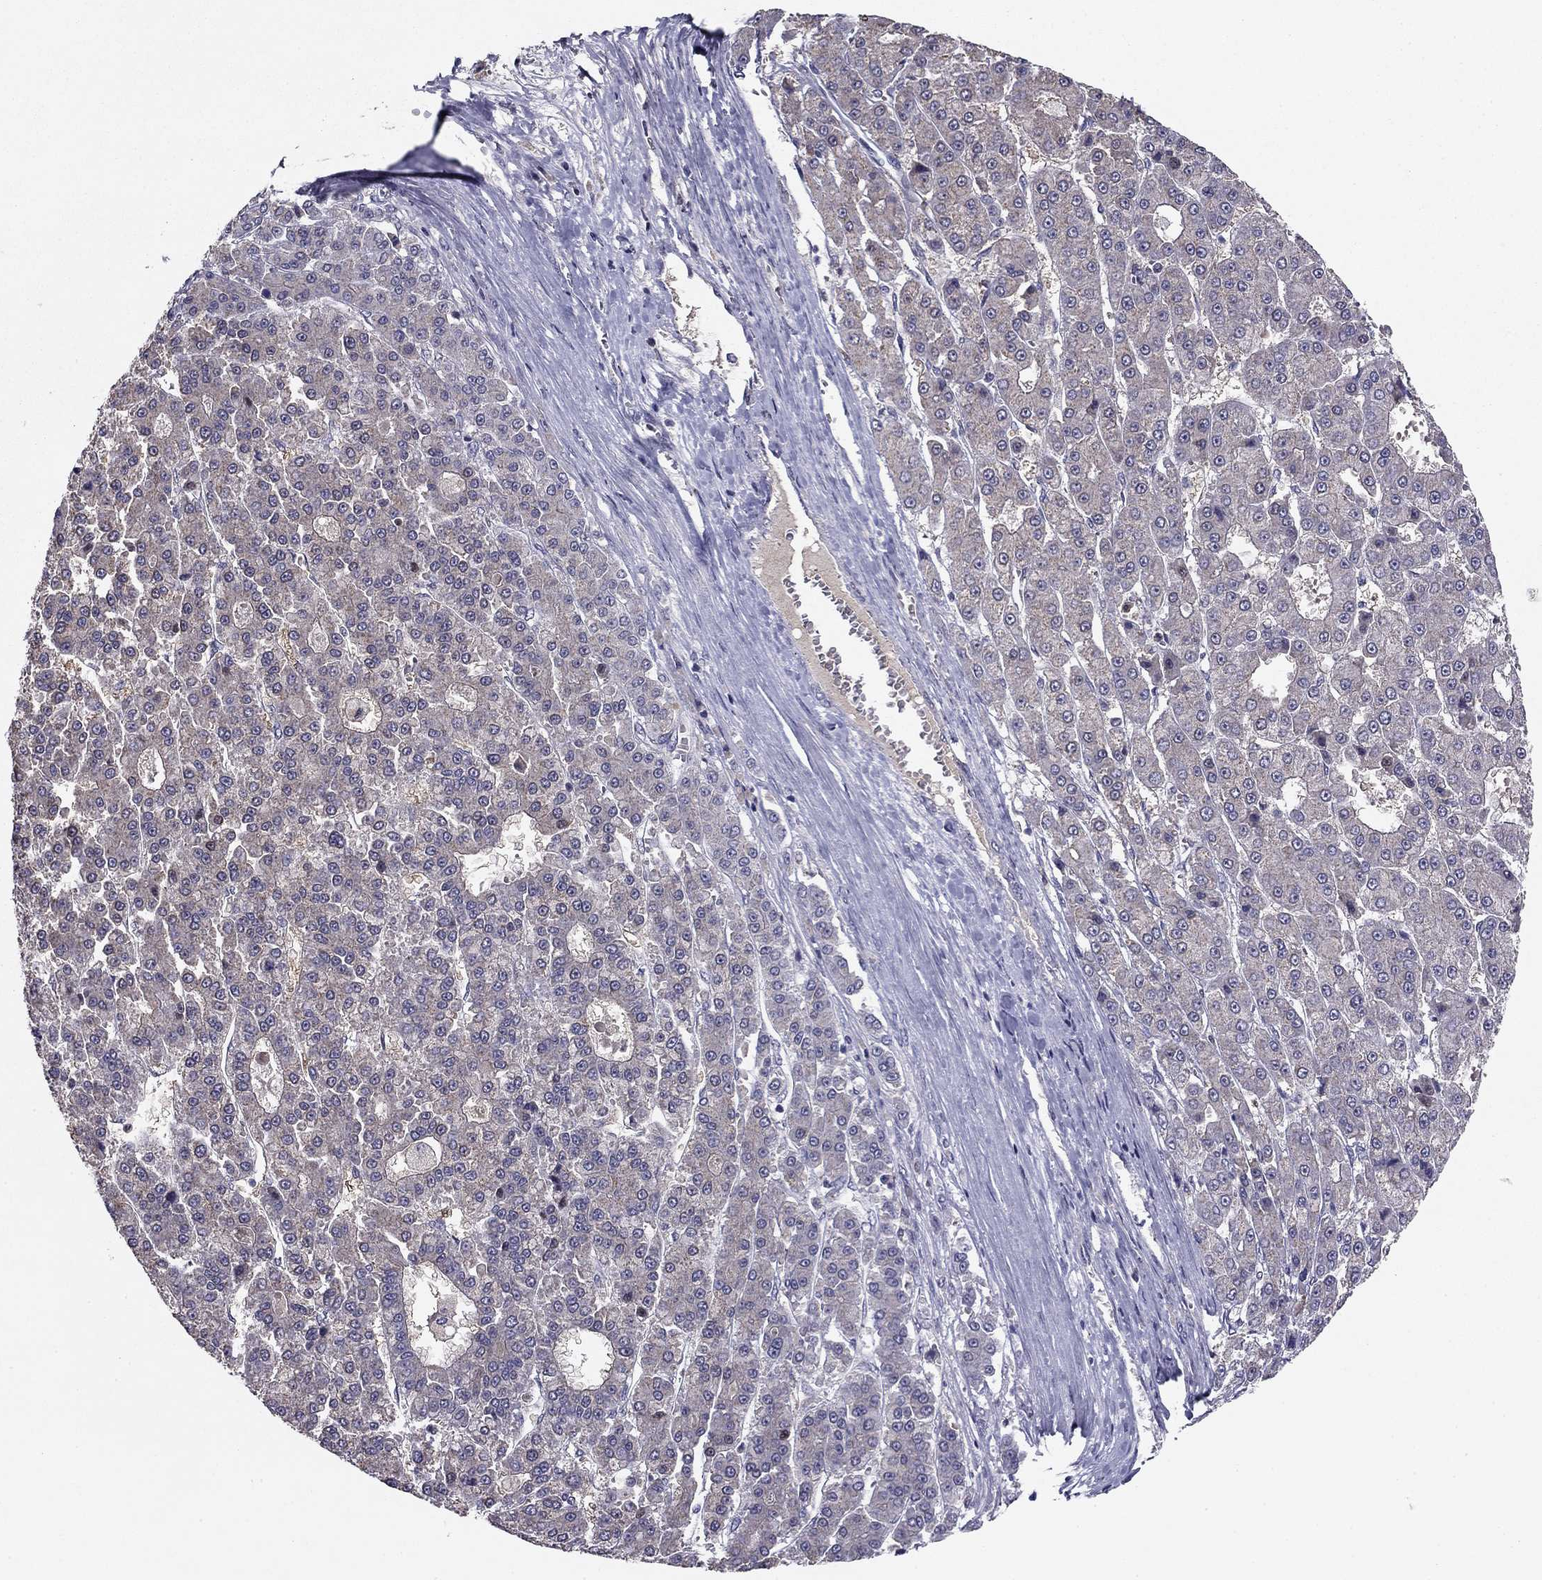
{"staining": {"intensity": "negative", "quantity": "none", "location": "none"}, "tissue": "liver cancer", "cell_type": "Tumor cells", "image_type": "cancer", "snomed": [{"axis": "morphology", "description": "Carcinoma, Hepatocellular, NOS"}, {"axis": "topography", "description": "Liver"}], "caption": "Tumor cells show no significant protein expression in liver cancer.", "gene": "HCN1", "patient": {"sex": "male", "age": 70}}